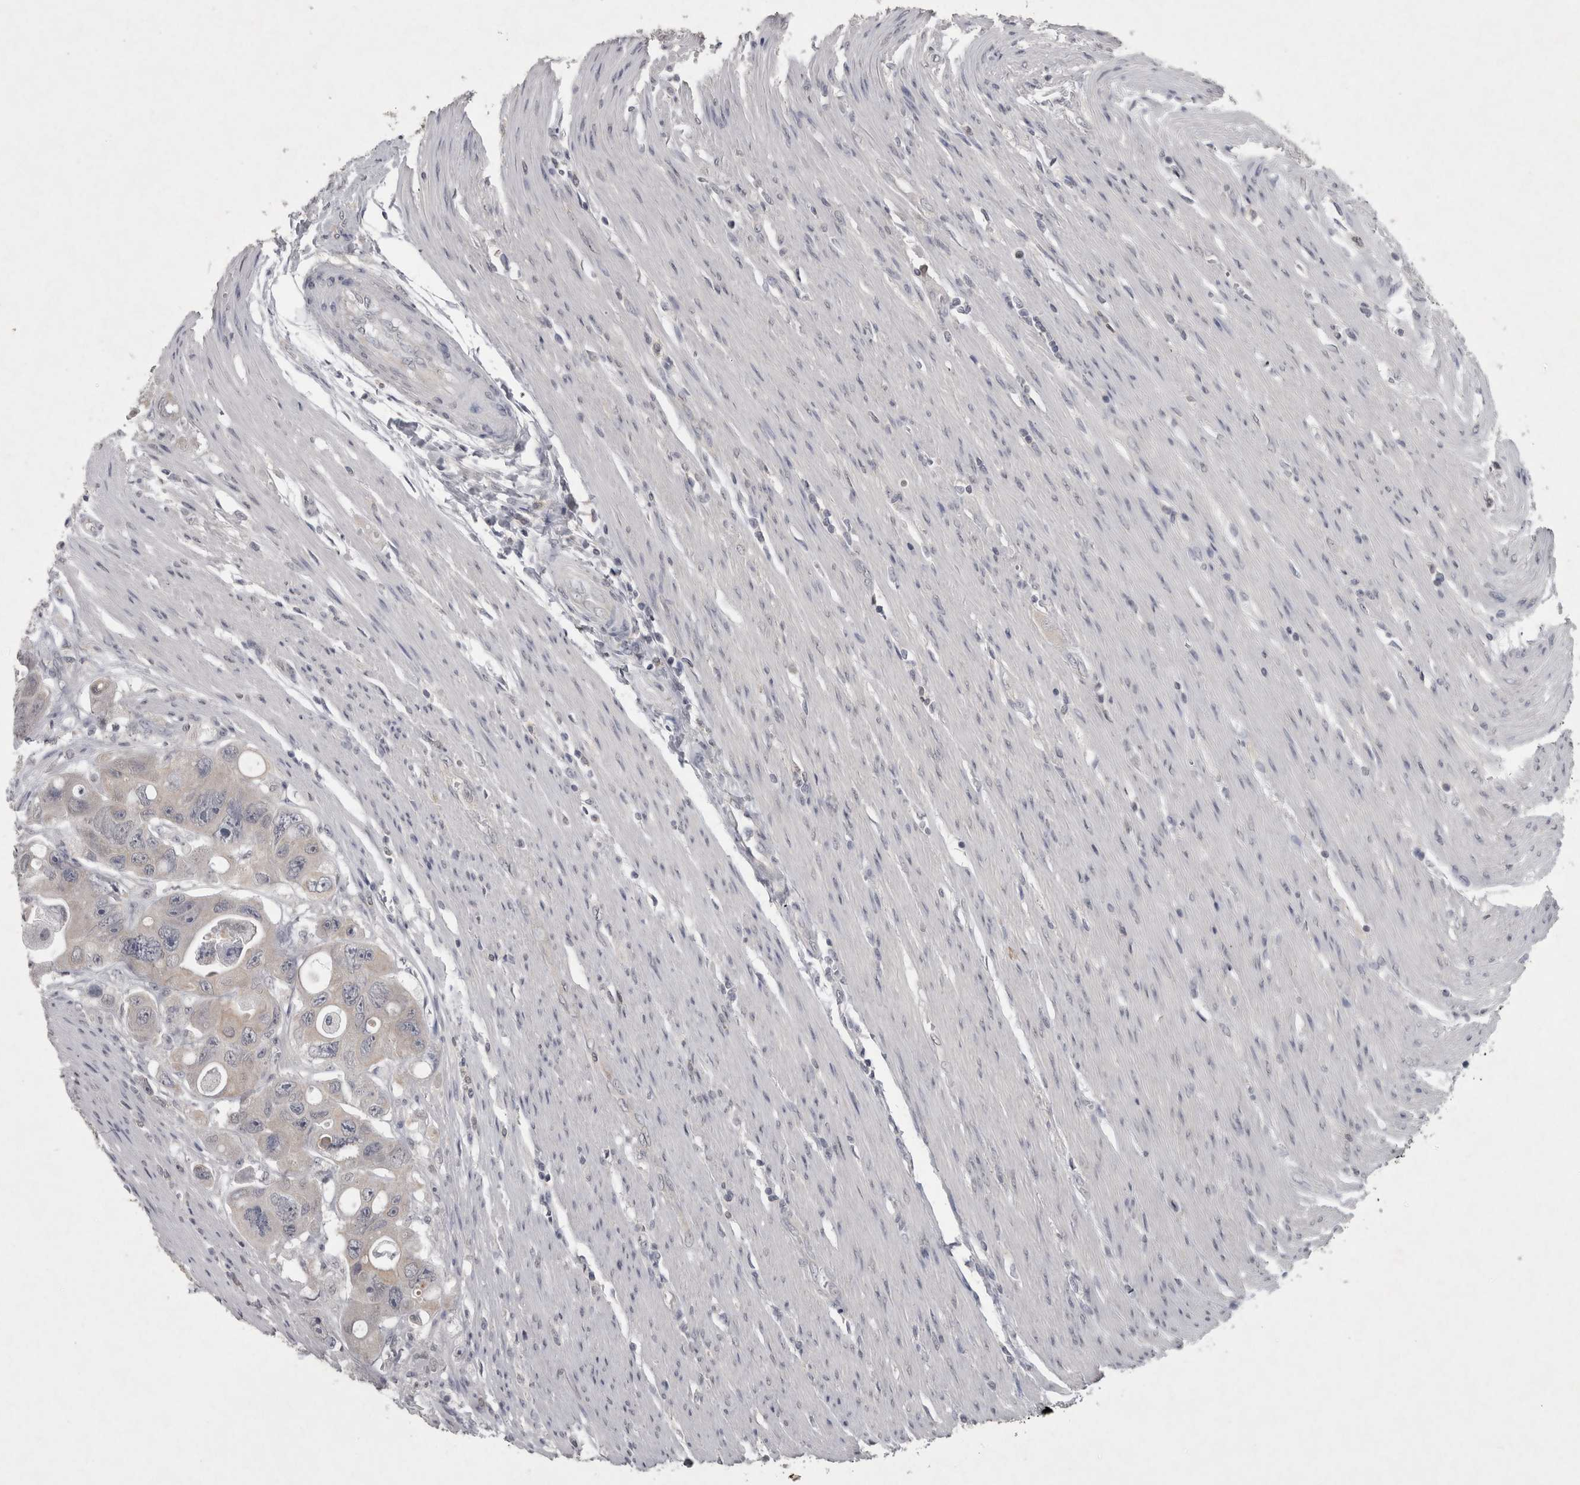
{"staining": {"intensity": "weak", "quantity": ">75%", "location": "cytoplasmic/membranous"}, "tissue": "colorectal cancer", "cell_type": "Tumor cells", "image_type": "cancer", "snomed": [{"axis": "morphology", "description": "Adenocarcinoma, NOS"}, {"axis": "topography", "description": "Colon"}], "caption": "DAB immunohistochemical staining of human adenocarcinoma (colorectal) demonstrates weak cytoplasmic/membranous protein positivity in approximately >75% of tumor cells.", "gene": "WNT7A", "patient": {"sex": "female", "age": 46}}